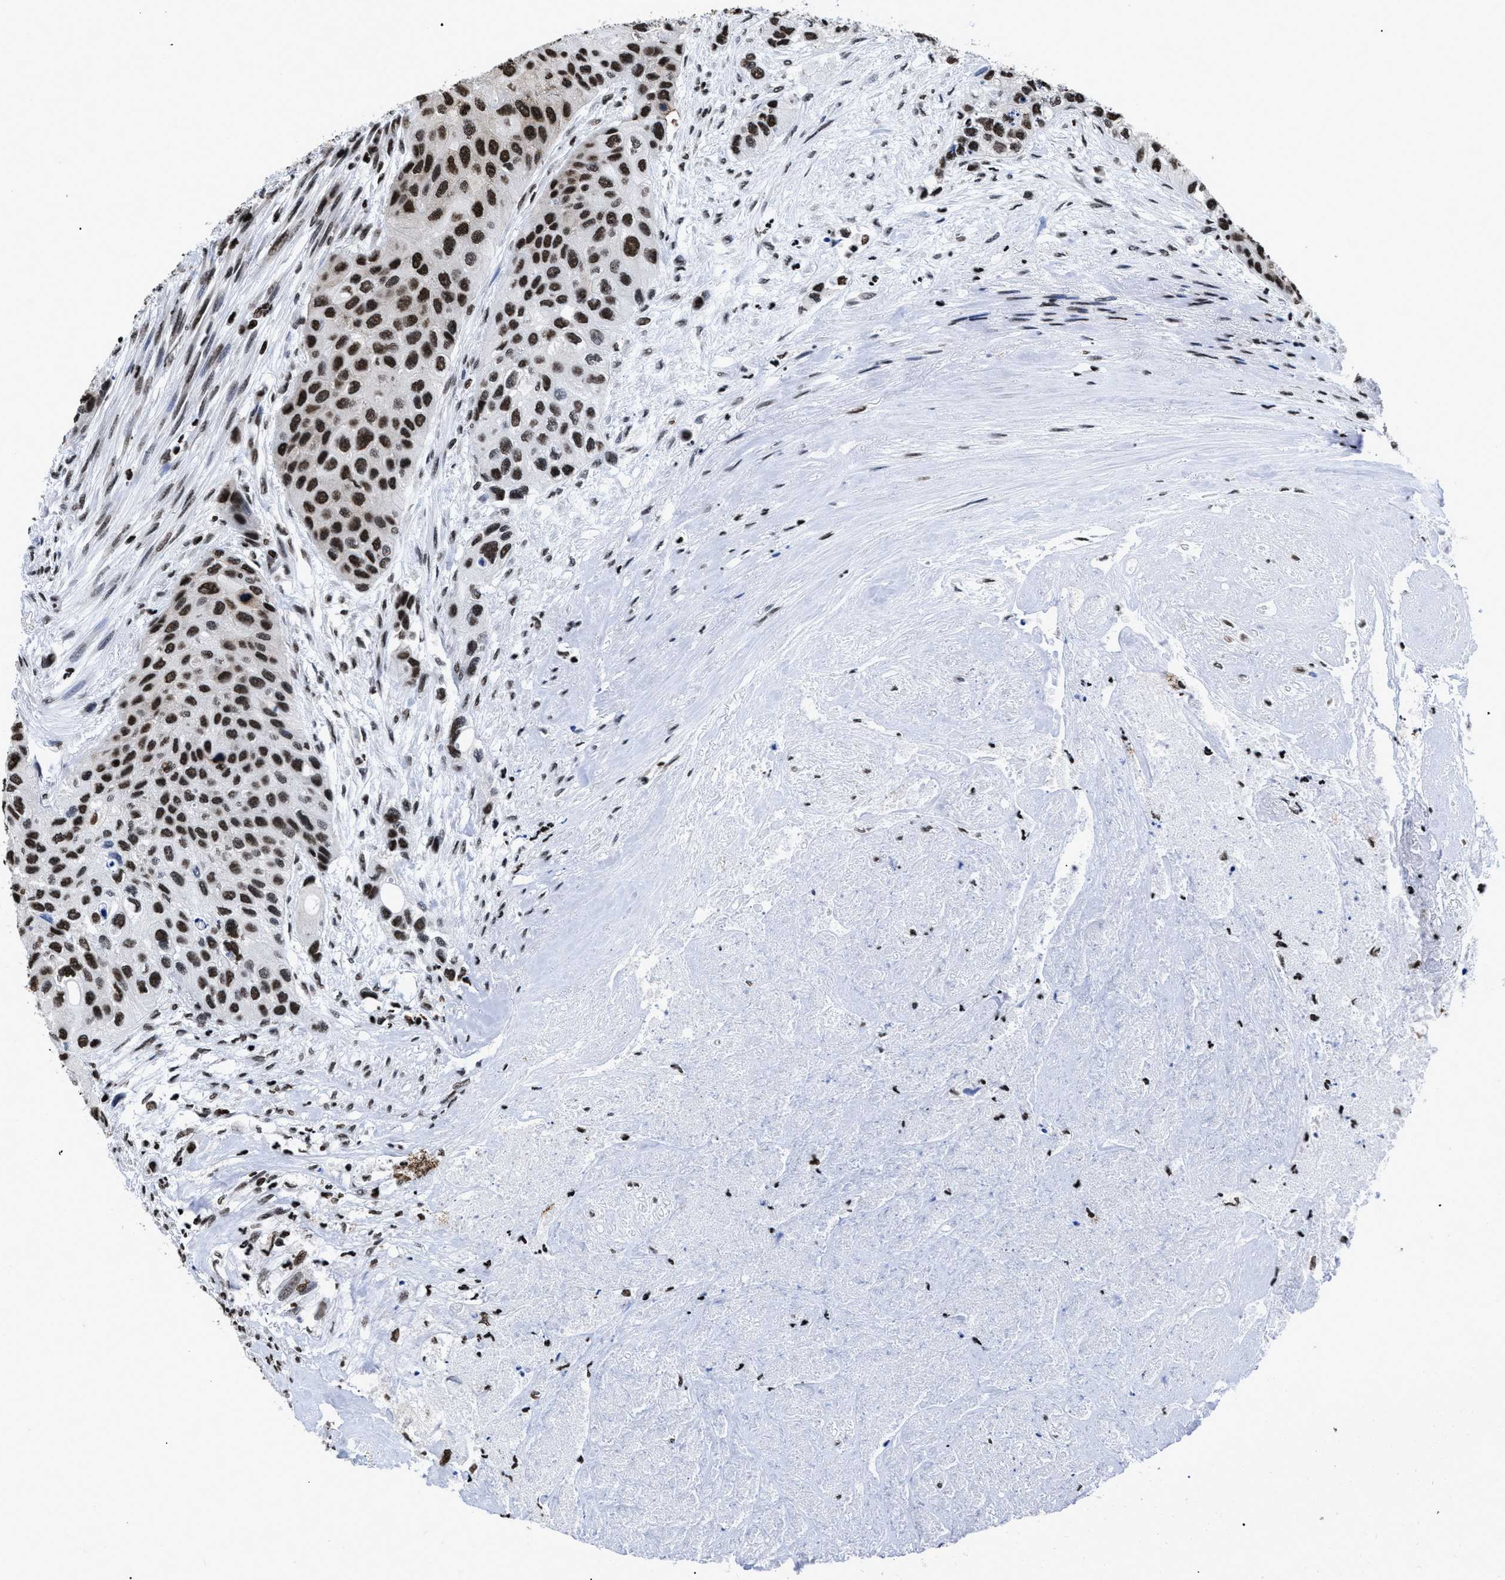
{"staining": {"intensity": "strong", "quantity": ">75%", "location": "nuclear"}, "tissue": "urothelial cancer", "cell_type": "Tumor cells", "image_type": "cancer", "snomed": [{"axis": "morphology", "description": "Urothelial carcinoma, High grade"}, {"axis": "topography", "description": "Urinary bladder"}], "caption": "This histopathology image reveals immunohistochemistry staining of human urothelial cancer, with high strong nuclear staining in approximately >75% of tumor cells.", "gene": "CALHM3", "patient": {"sex": "female", "age": 56}}